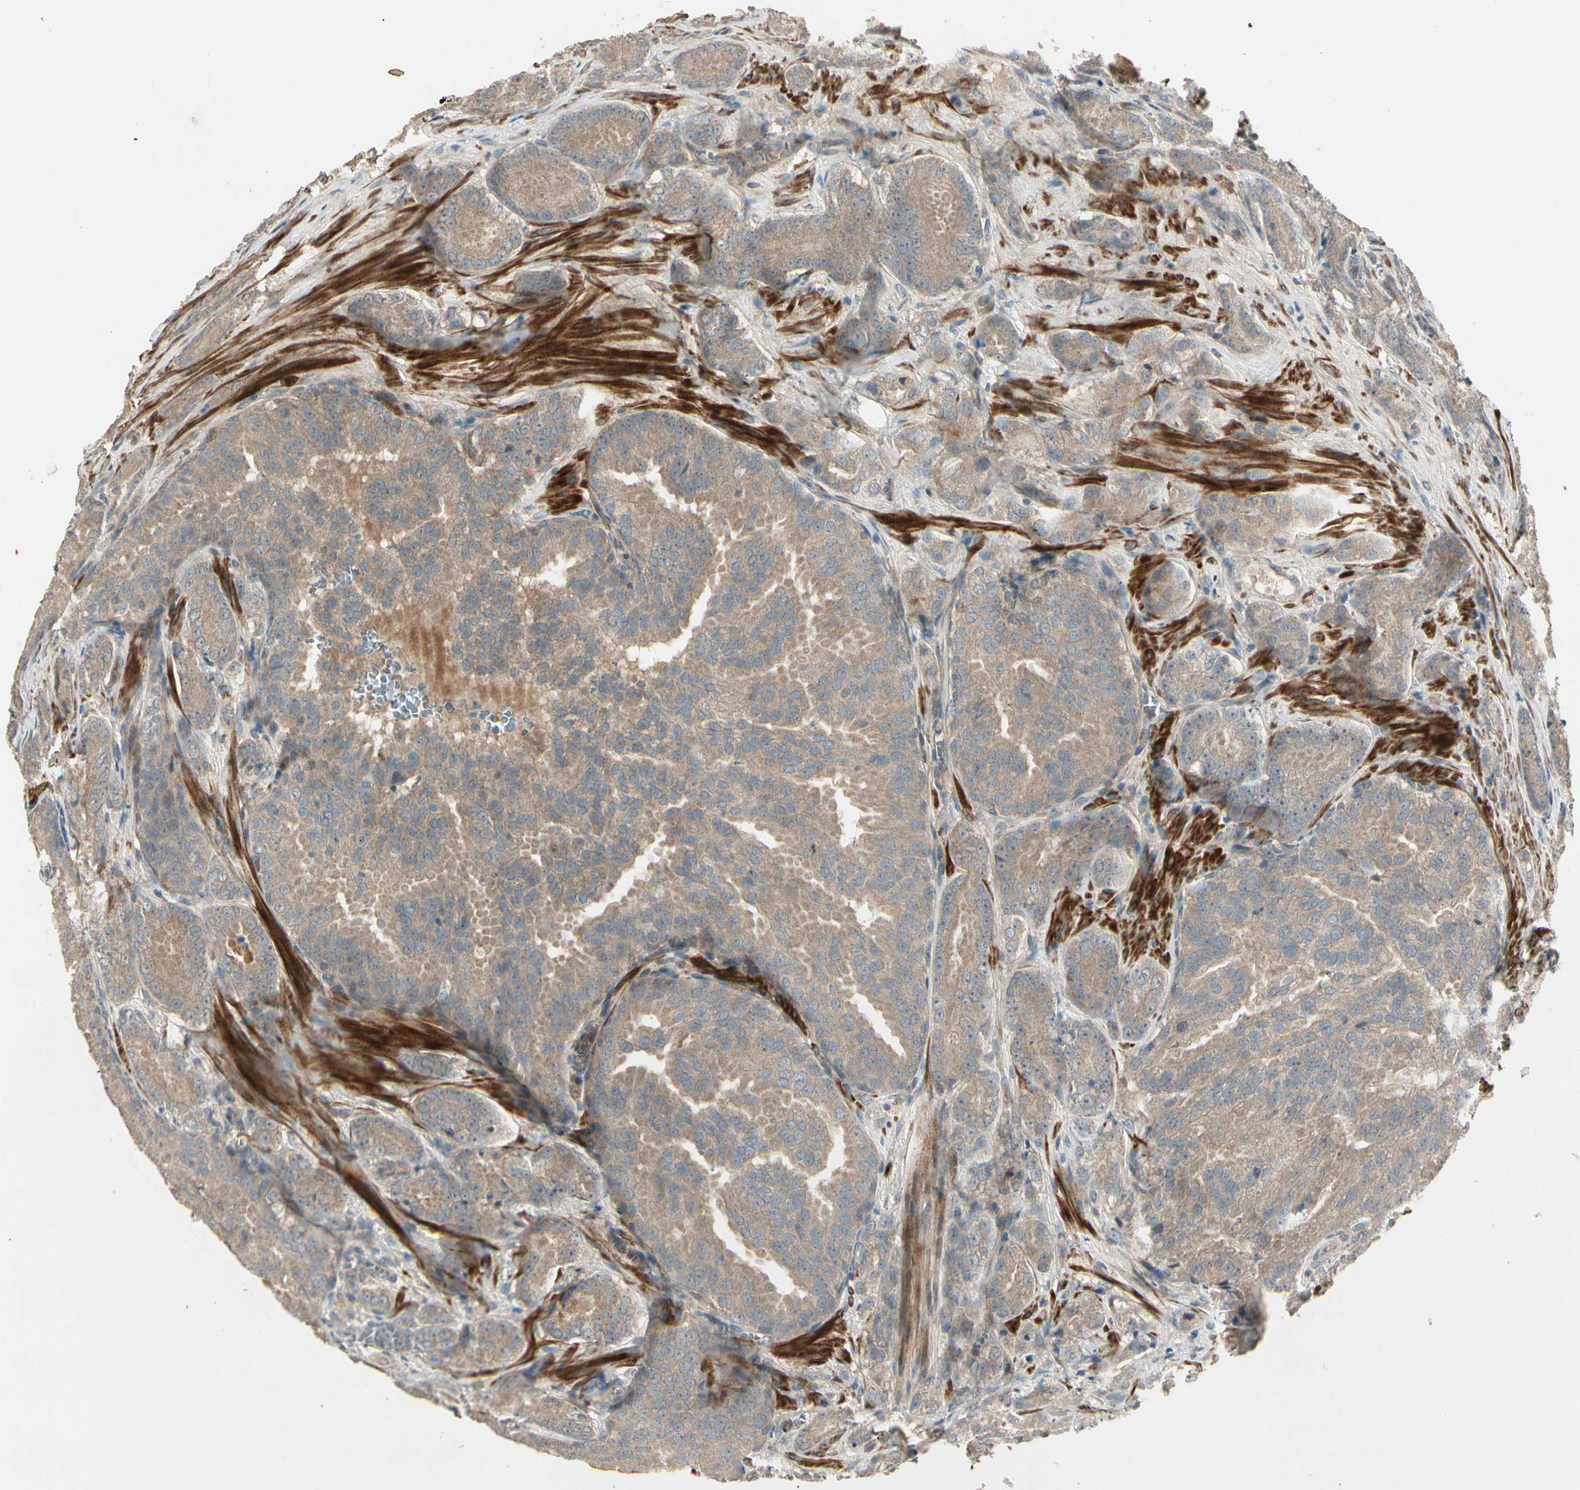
{"staining": {"intensity": "moderate", "quantity": ">75%", "location": "cytoplasmic/membranous"}, "tissue": "prostate cancer", "cell_type": "Tumor cells", "image_type": "cancer", "snomed": [{"axis": "morphology", "description": "Adenocarcinoma, High grade"}, {"axis": "topography", "description": "Prostate"}], "caption": "Immunohistochemistry (DAB) staining of human prostate adenocarcinoma (high-grade) demonstrates moderate cytoplasmic/membranous protein positivity in approximately >75% of tumor cells.", "gene": "ACVR1", "patient": {"sex": "male", "age": 64}}